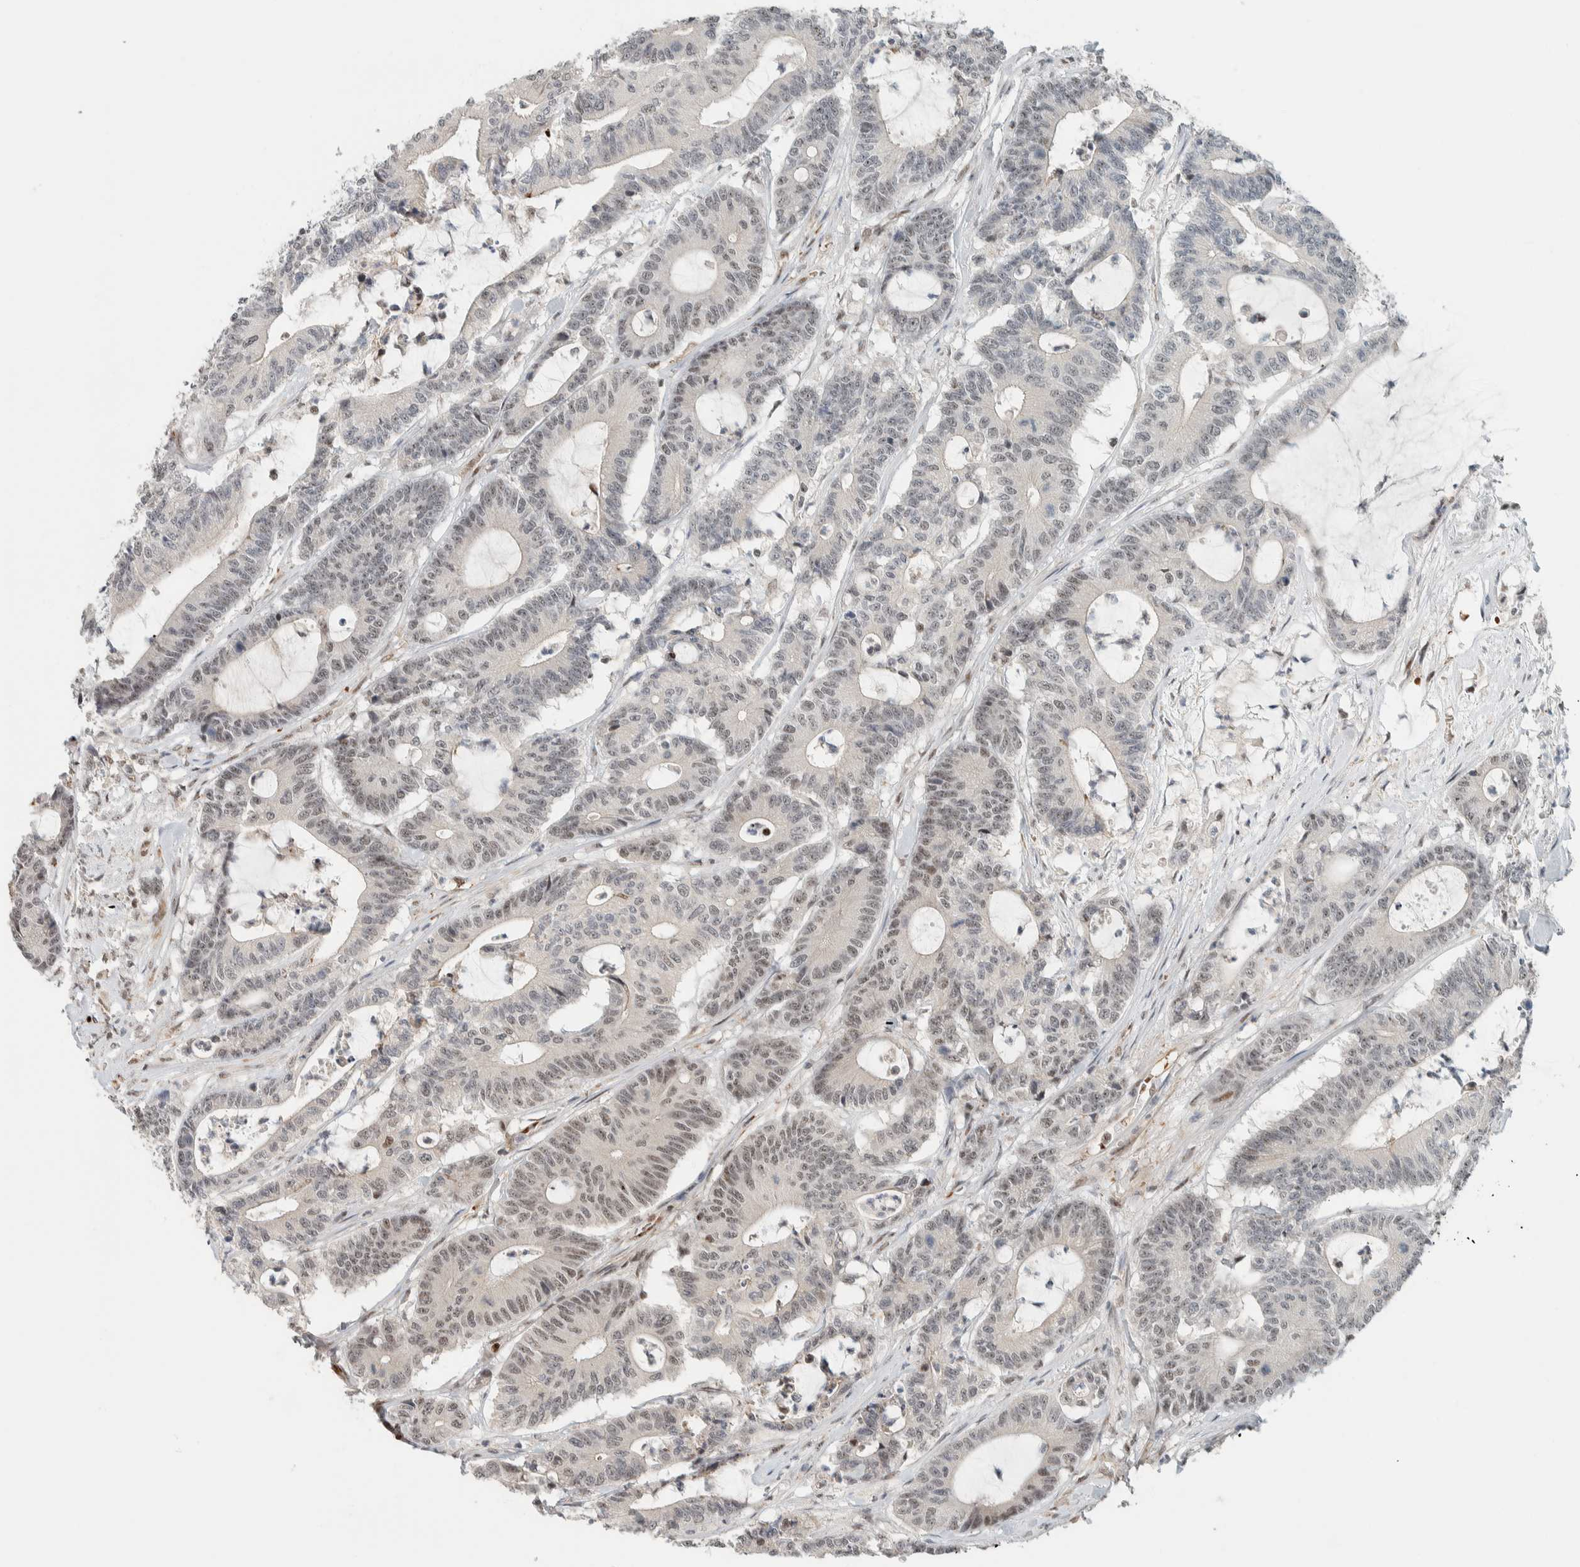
{"staining": {"intensity": "weak", "quantity": "<25%", "location": "nuclear"}, "tissue": "colorectal cancer", "cell_type": "Tumor cells", "image_type": "cancer", "snomed": [{"axis": "morphology", "description": "Adenocarcinoma, NOS"}, {"axis": "topography", "description": "Colon"}], "caption": "Histopathology image shows no significant protein positivity in tumor cells of adenocarcinoma (colorectal).", "gene": "ZBTB2", "patient": {"sex": "female", "age": 84}}